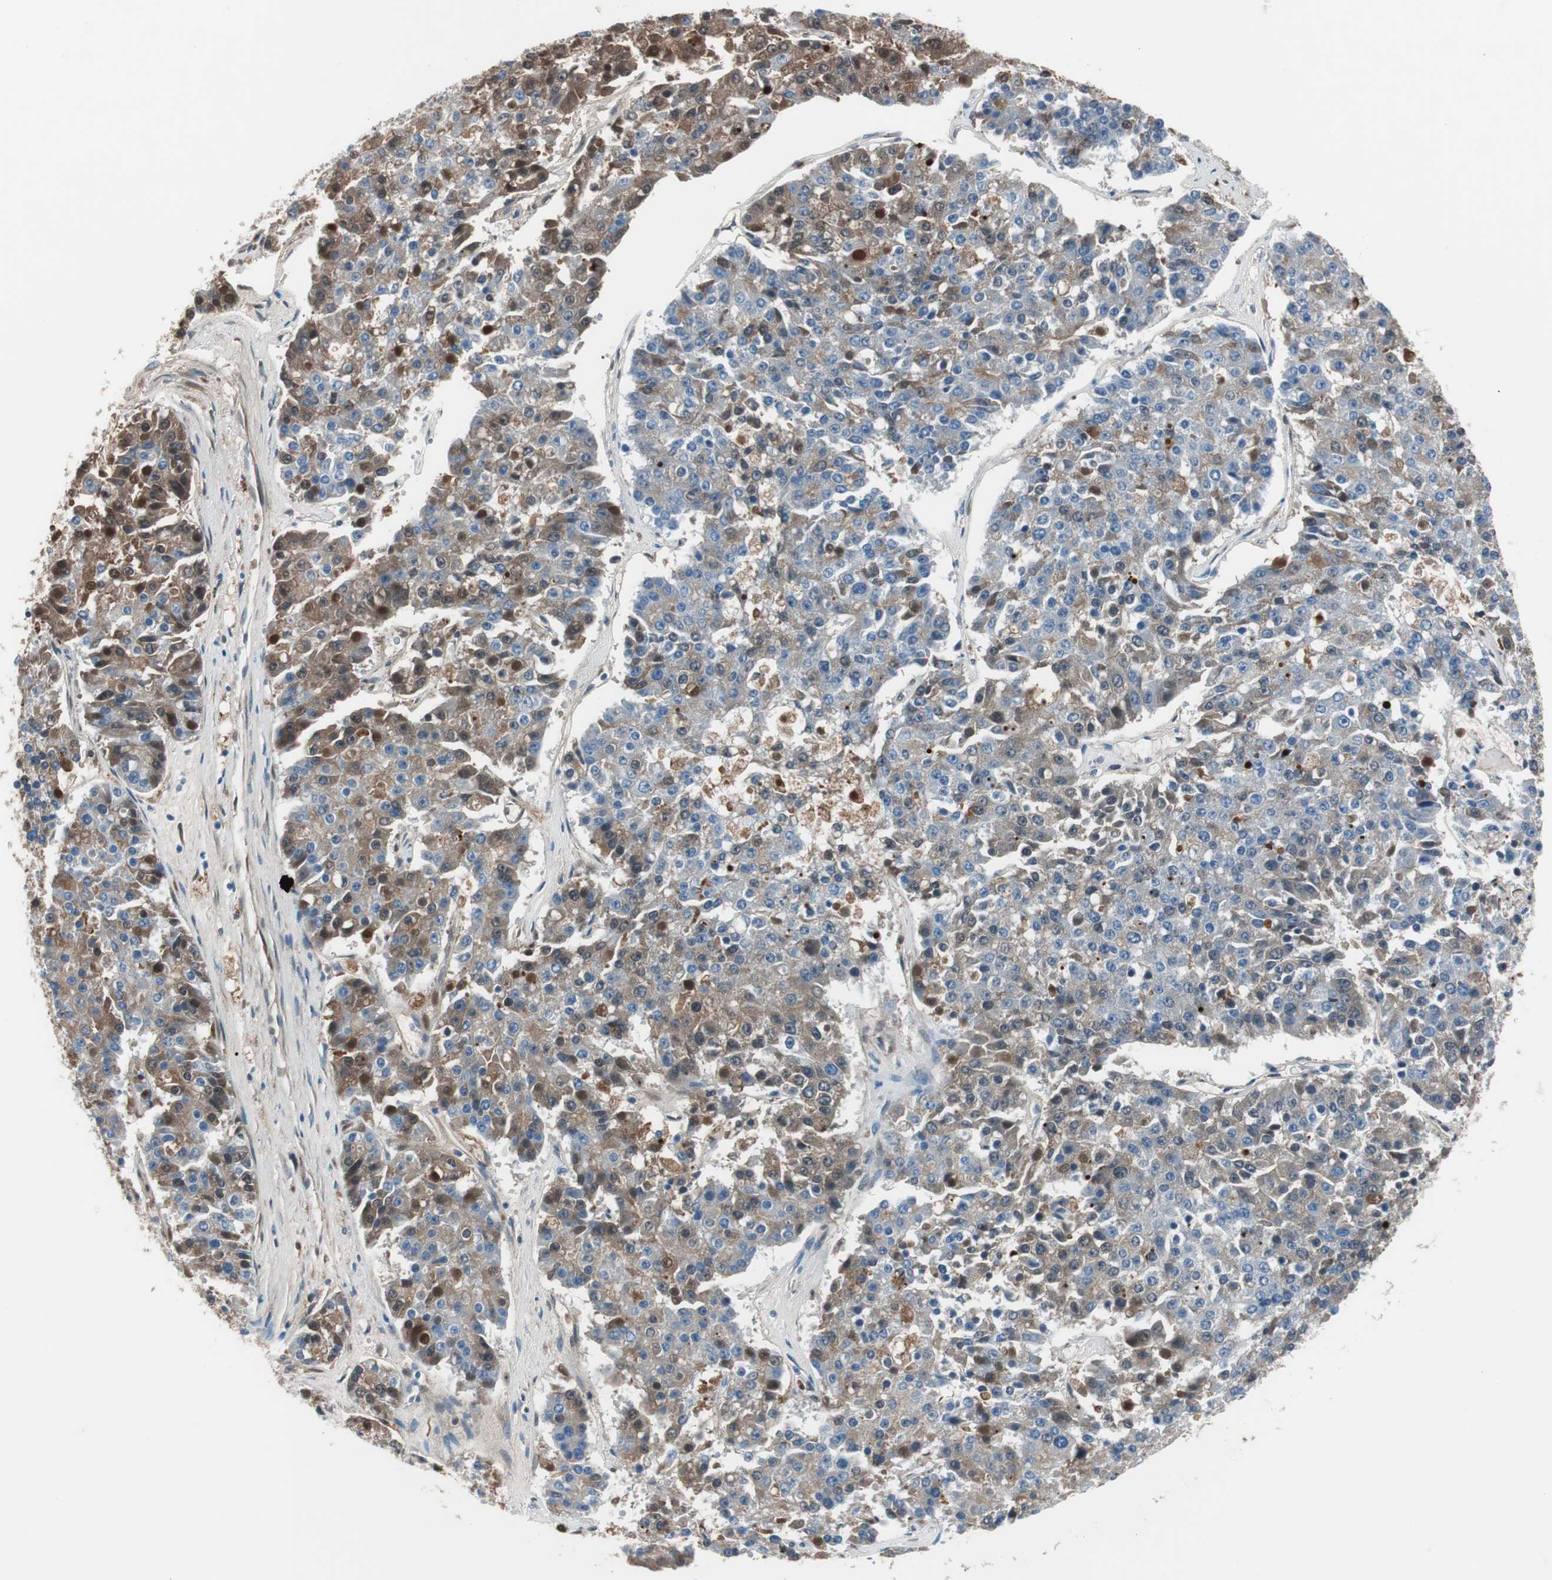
{"staining": {"intensity": "moderate", "quantity": "25%-75%", "location": "cytoplasmic/membranous,nuclear"}, "tissue": "pancreatic cancer", "cell_type": "Tumor cells", "image_type": "cancer", "snomed": [{"axis": "morphology", "description": "Adenocarcinoma, NOS"}, {"axis": "topography", "description": "Pancreas"}], "caption": "Brown immunohistochemical staining in human pancreatic adenocarcinoma displays moderate cytoplasmic/membranous and nuclear expression in approximately 25%-75% of tumor cells. (DAB (3,3'-diaminobenzidine) IHC with brightfield microscopy, high magnification).", "gene": "SERPINF1", "patient": {"sex": "male", "age": 50}}